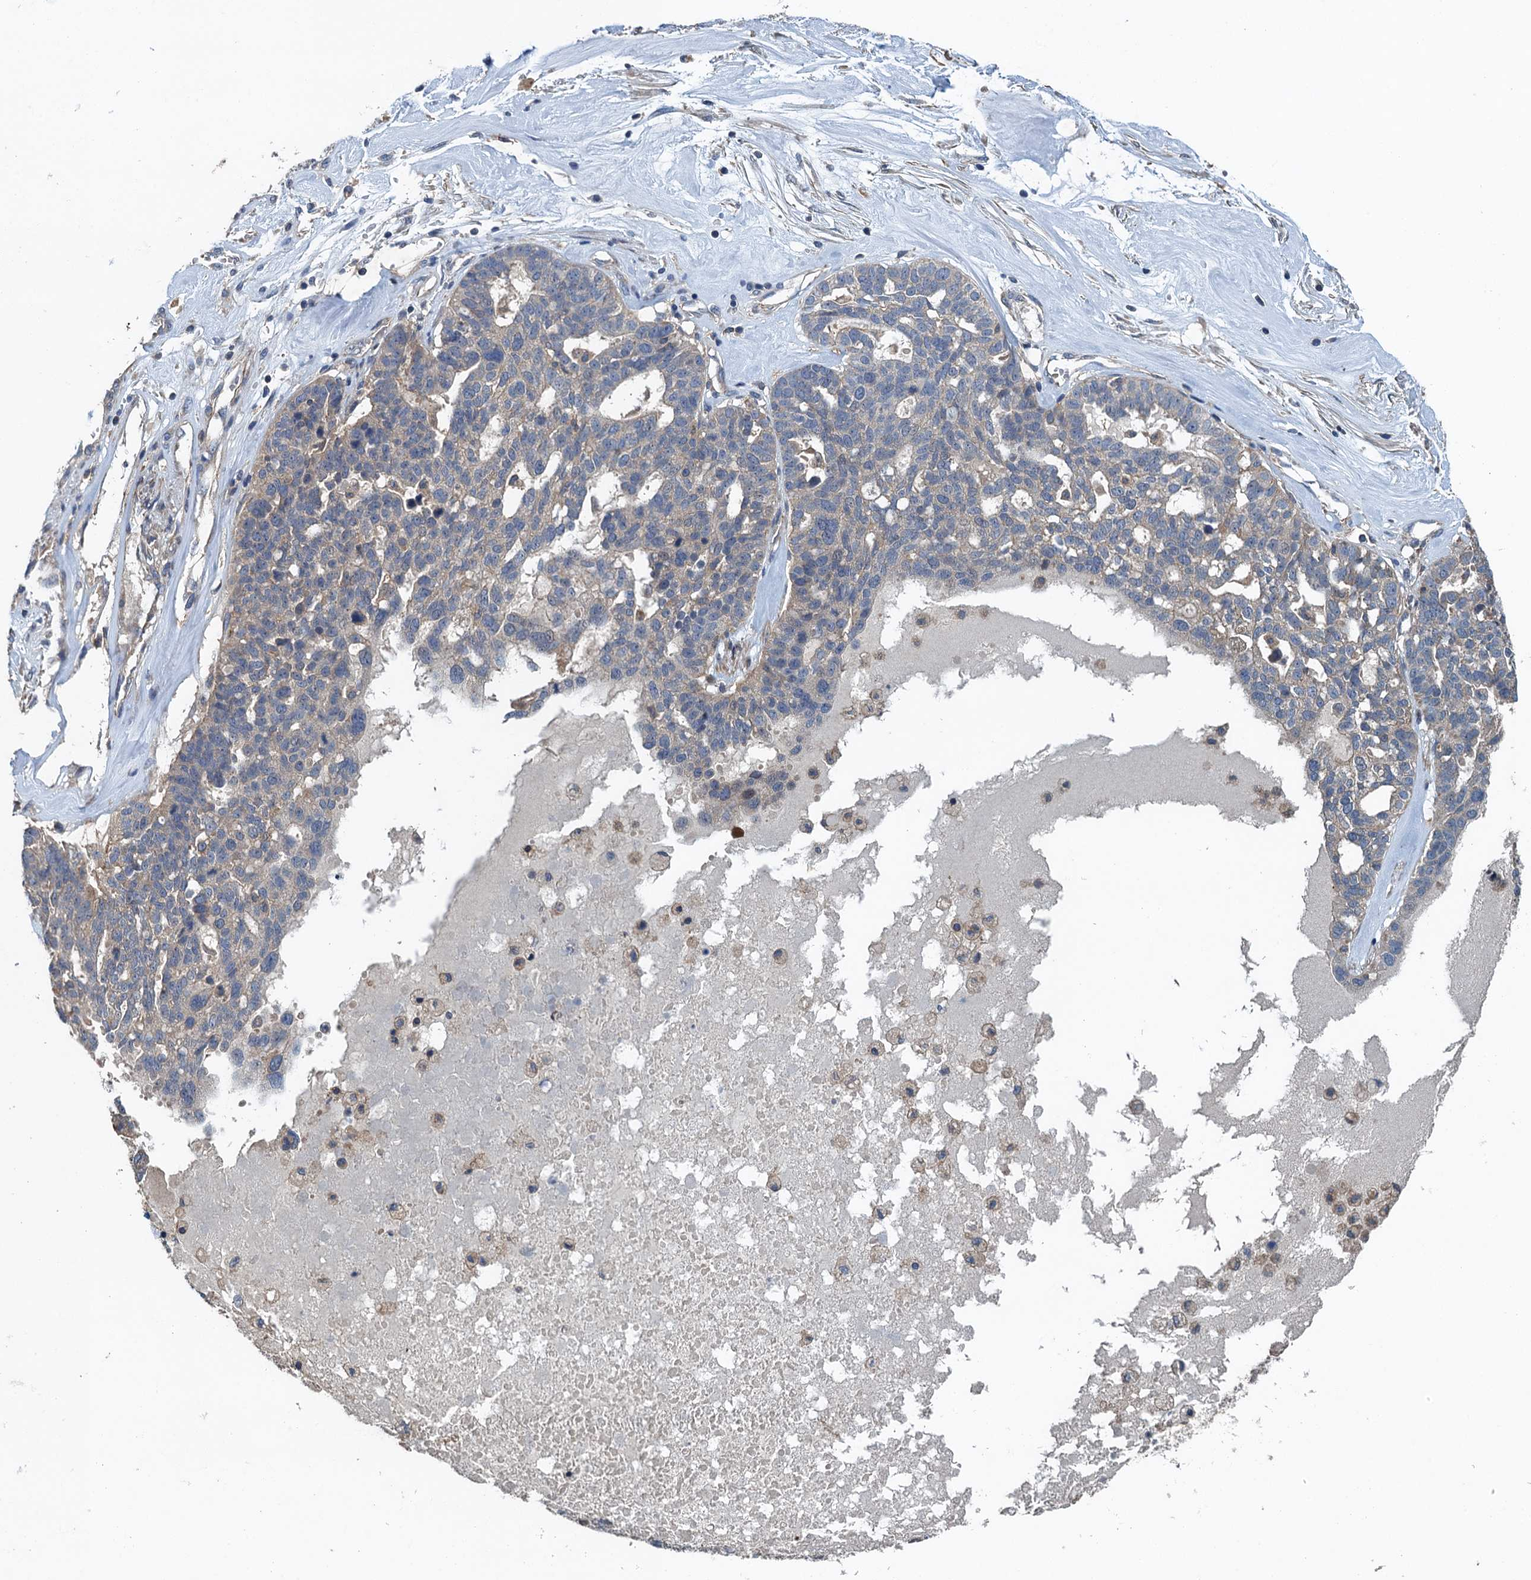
{"staining": {"intensity": "weak", "quantity": "25%-75%", "location": "cytoplasmic/membranous"}, "tissue": "ovarian cancer", "cell_type": "Tumor cells", "image_type": "cancer", "snomed": [{"axis": "morphology", "description": "Cystadenocarcinoma, serous, NOS"}, {"axis": "topography", "description": "Ovary"}], "caption": "The histopathology image shows staining of ovarian cancer (serous cystadenocarcinoma), revealing weak cytoplasmic/membranous protein expression (brown color) within tumor cells.", "gene": "BORCS5", "patient": {"sex": "female", "age": 59}}